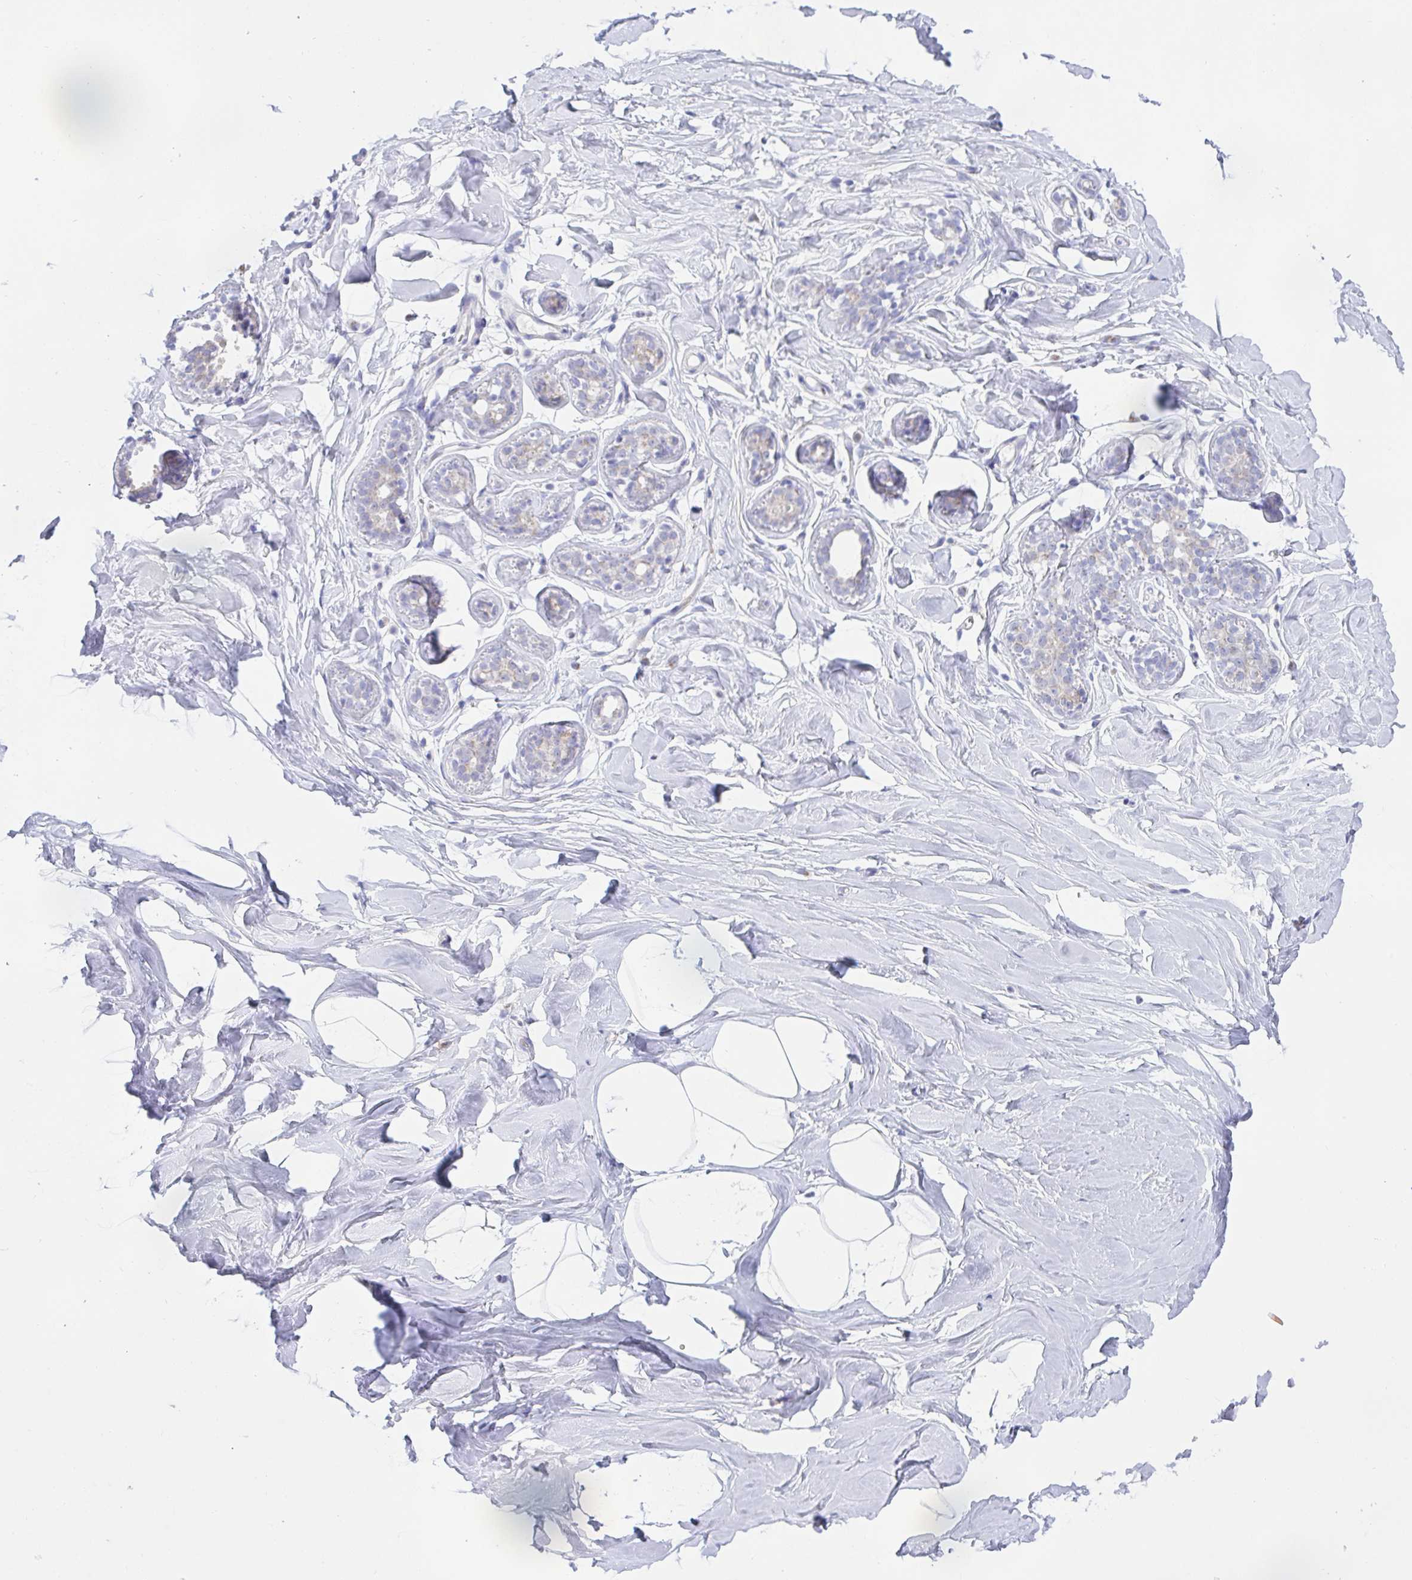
{"staining": {"intensity": "negative", "quantity": "none", "location": "none"}, "tissue": "breast", "cell_type": "Adipocytes", "image_type": "normal", "snomed": [{"axis": "morphology", "description": "Normal tissue, NOS"}, {"axis": "topography", "description": "Breast"}], "caption": "This is an immunohistochemistry micrograph of normal human breast. There is no expression in adipocytes.", "gene": "ZNF554", "patient": {"sex": "female", "age": 32}}